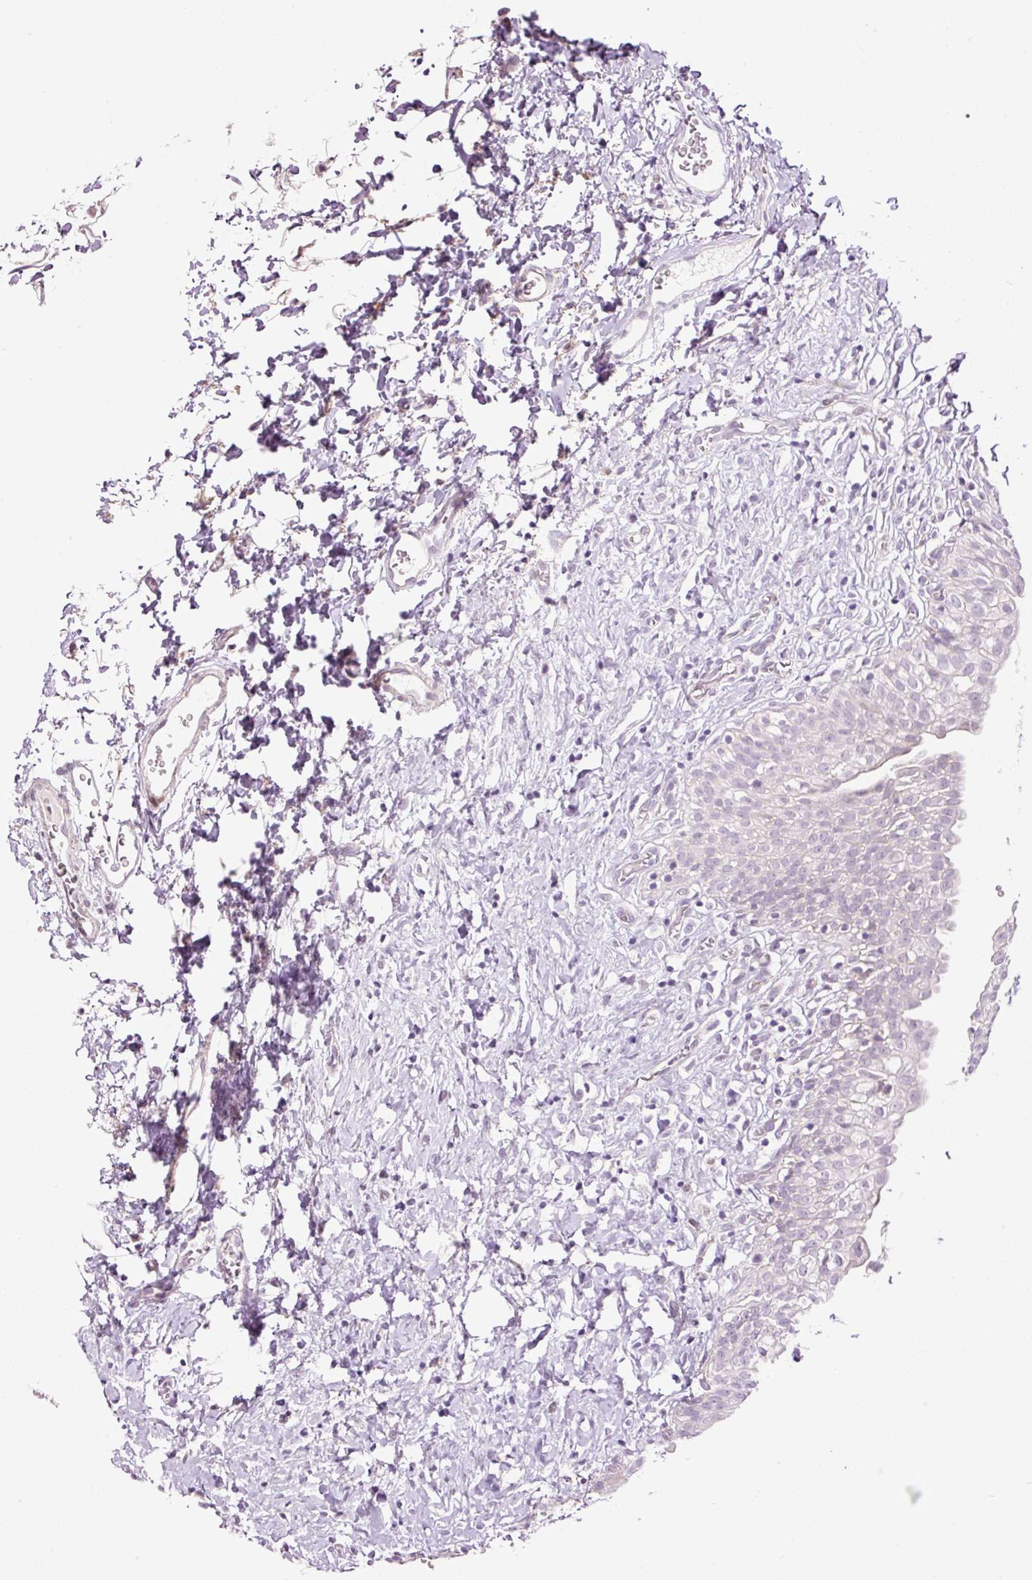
{"staining": {"intensity": "negative", "quantity": "none", "location": "none"}, "tissue": "urinary bladder", "cell_type": "Urothelial cells", "image_type": "normal", "snomed": [{"axis": "morphology", "description": "Normal tissue, NOS"}, {"axis": "topography", "description": "Urinary bladder"}], "caption": "Urothelial cells are negative for protein expression in normal human urinary bladder. The staining was performed using DAB to visualize the protein expression in brown, while the nuclei were stained in blue with hematoxylin (Magnification: 20x).", "gene": "FCRL4", "patient": {"sex": "male", "age": 51}}